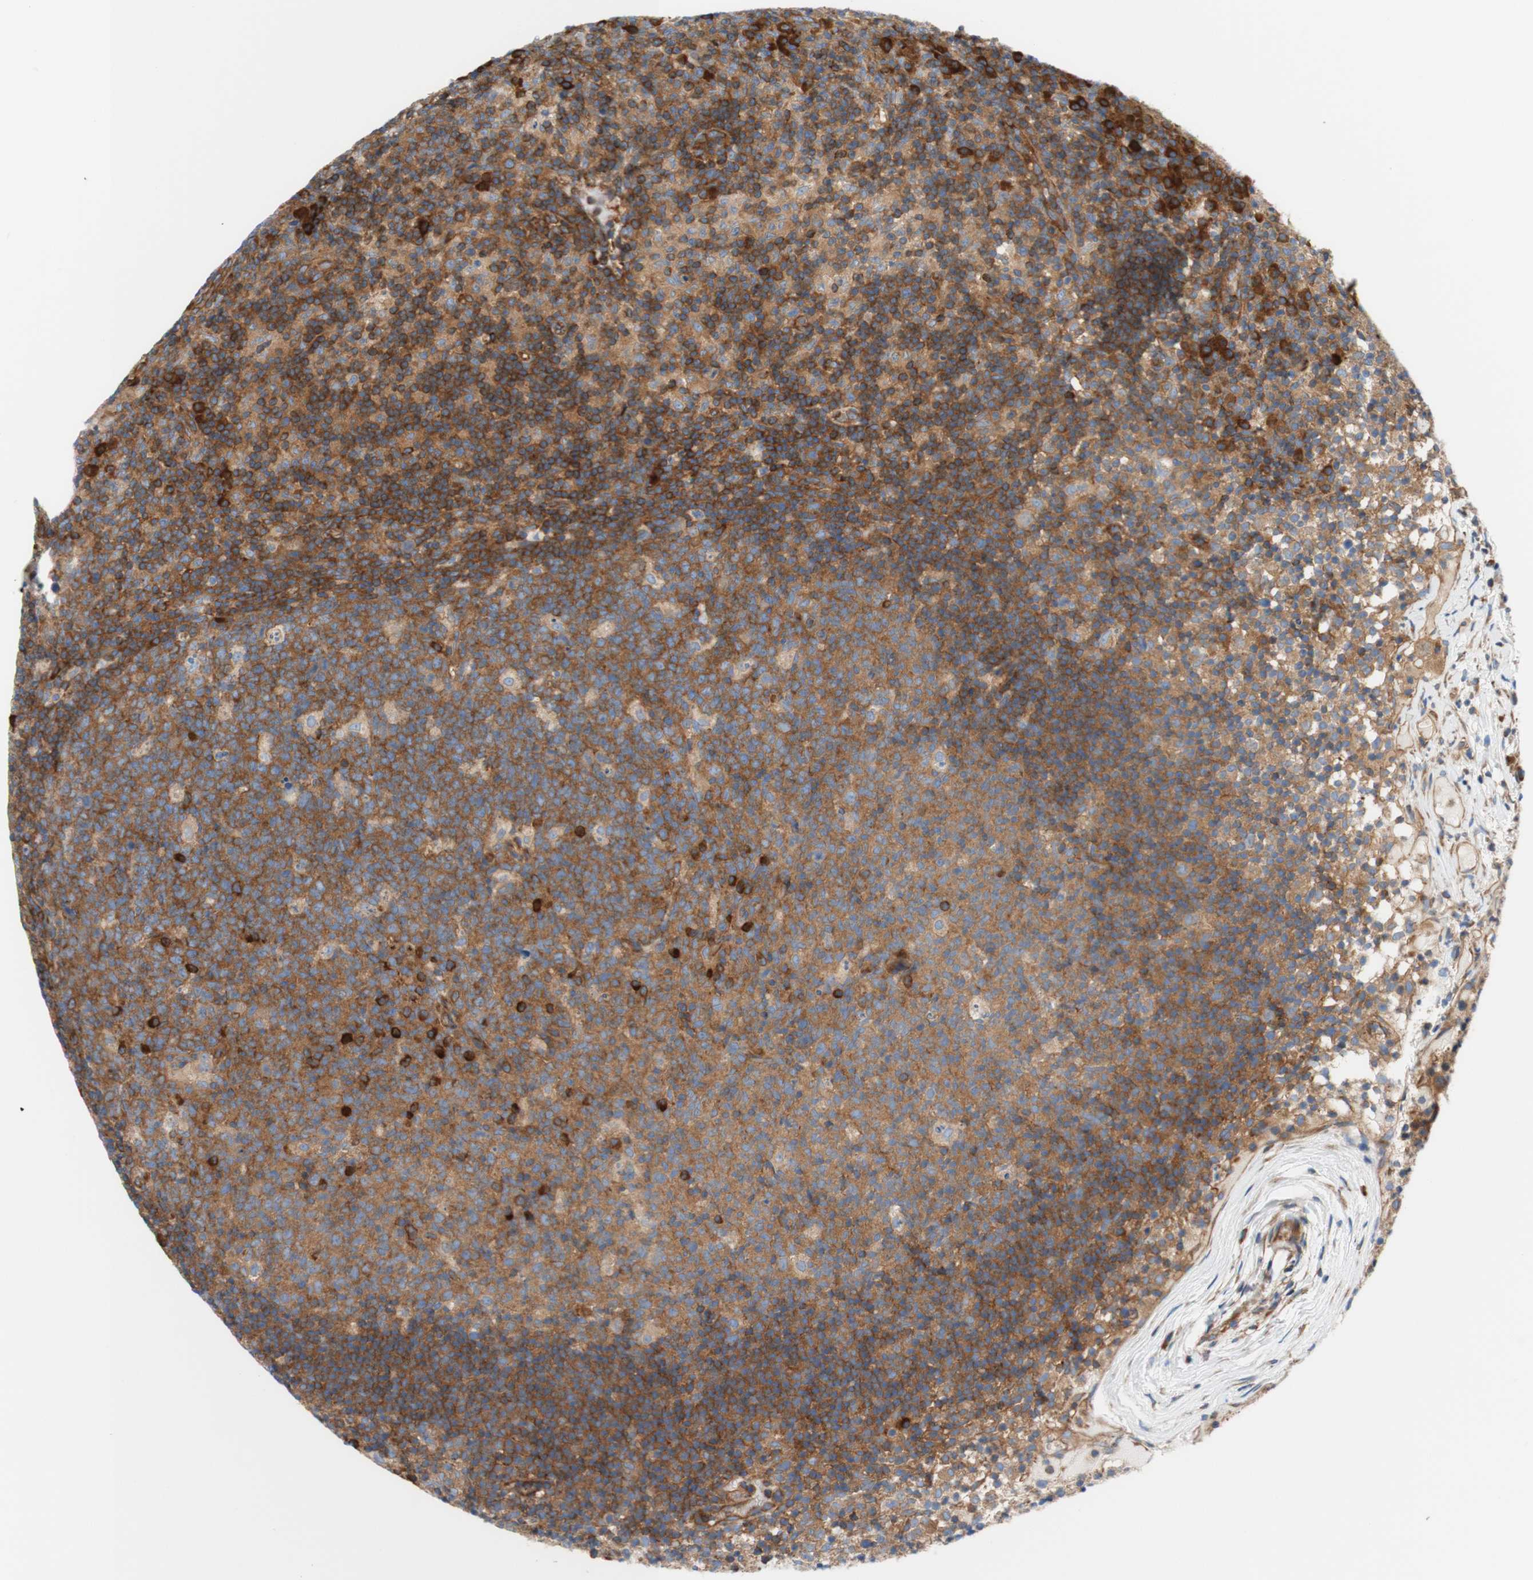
{"staining": {"intensity": "moderate", "quantity": "25%-75%", "location": "cytoplasmic/membranous"}, "tissue": "lymph node", "cell_type": "Germinal center cells", "image_type": "normal", "snomed": [{"axis": "morphology", "description": "Normal tissue, NOS"}, {"axis": "morphology", "description": "Inflammation, NOS"}, {"axis": "topography", "description": "Lymph node"}], "caption": "An immunohistochemistry histopathology image of benign tissue is shown. Protein staining in brown highlights moderate cytoplasmic/membranous positivity in lymph node within germinal center cells.", "gene": "STOM", "patient": {"sex": "male", "age": 55}}